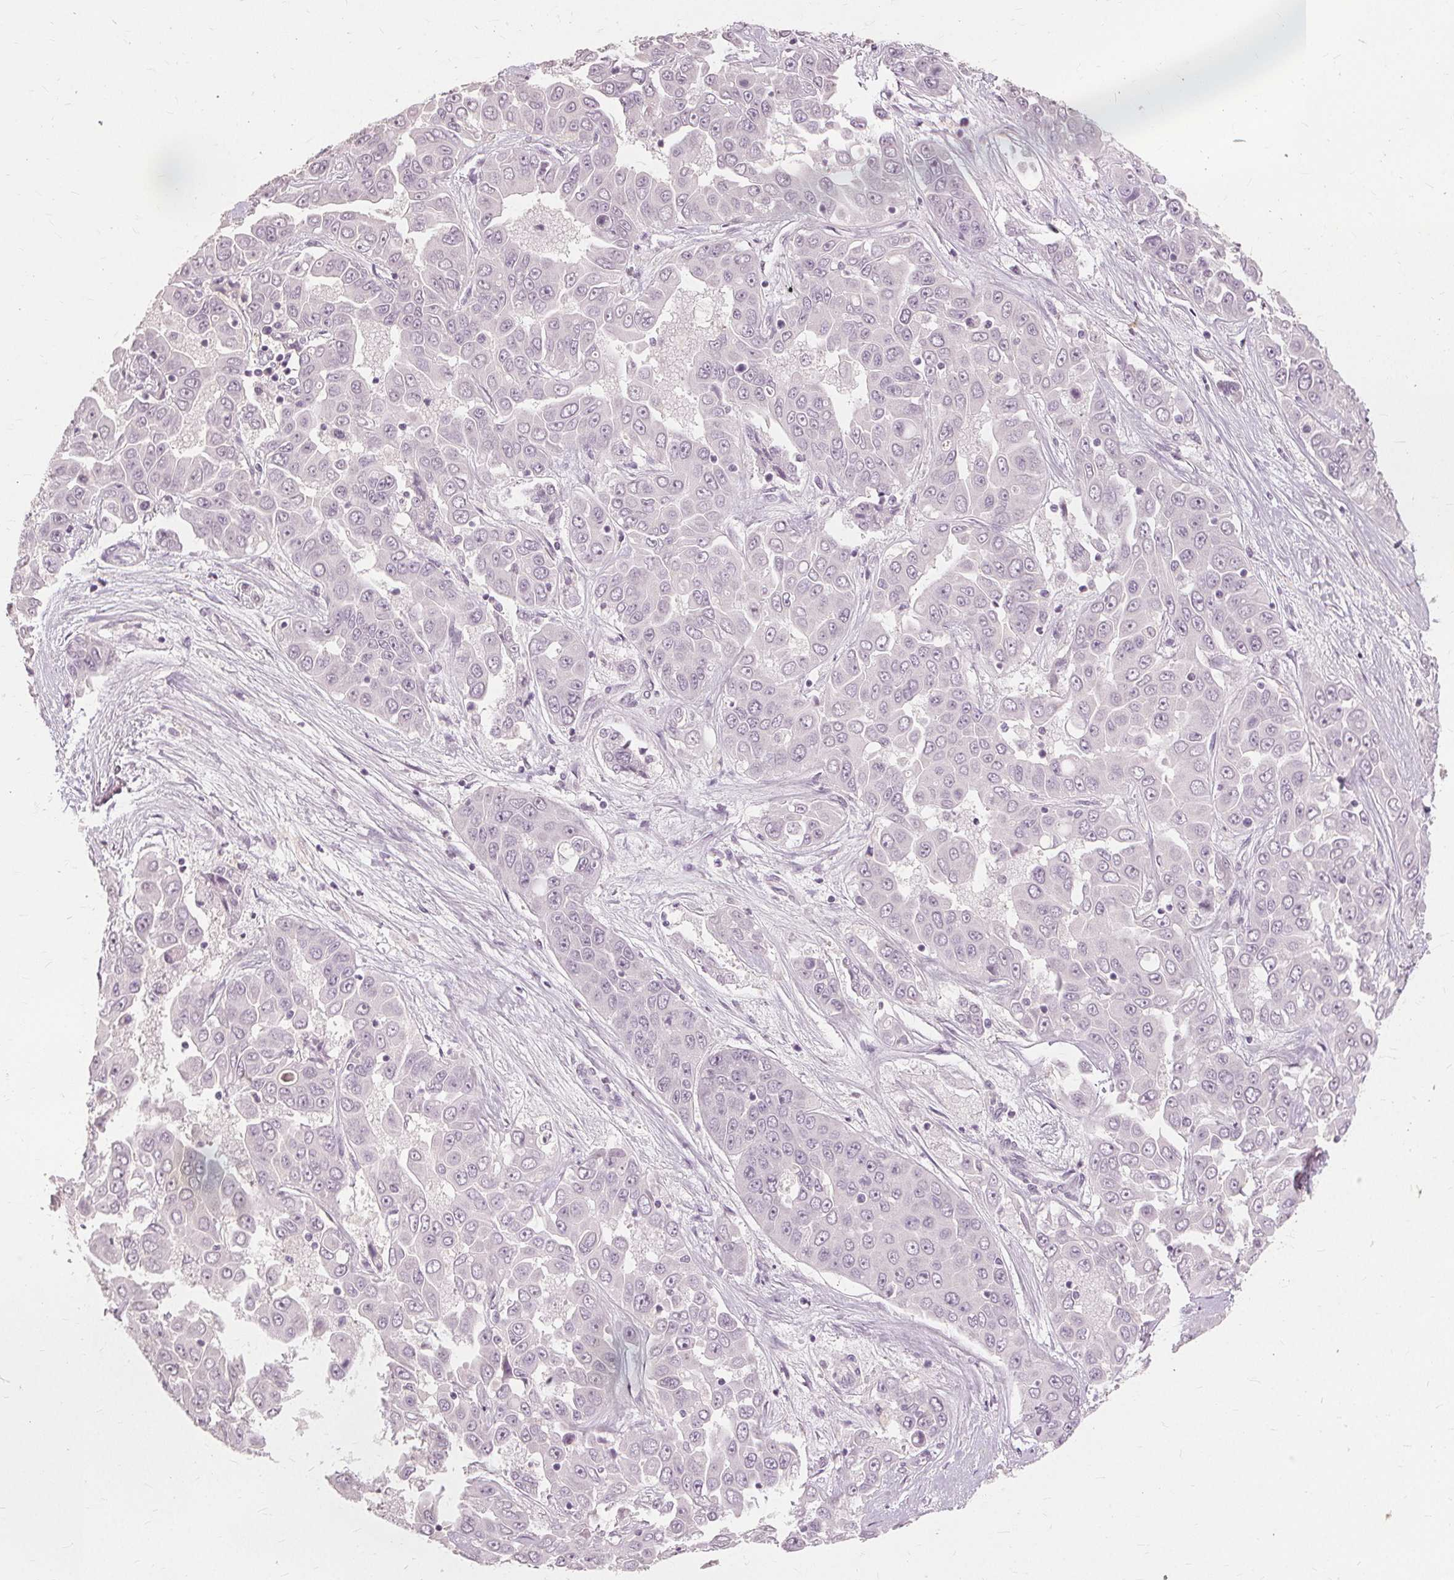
{"staining": {"intensity": "negative", "quantity": "none", "location": "none"}, "tissue": "liver cancer", "cell_type": "Tumor cells", "image_type": "cancer", "snomed": [{"axis": "morphology", "description": "Cholangiocarcinoma"}, {"axis": "topography", "description": "Liver"}], "caption": "The histopathology image shows no staining of tumor cells in liver cancer.", "gene": "SFTPD", "patient": {"sex": "female", "age": 52}}